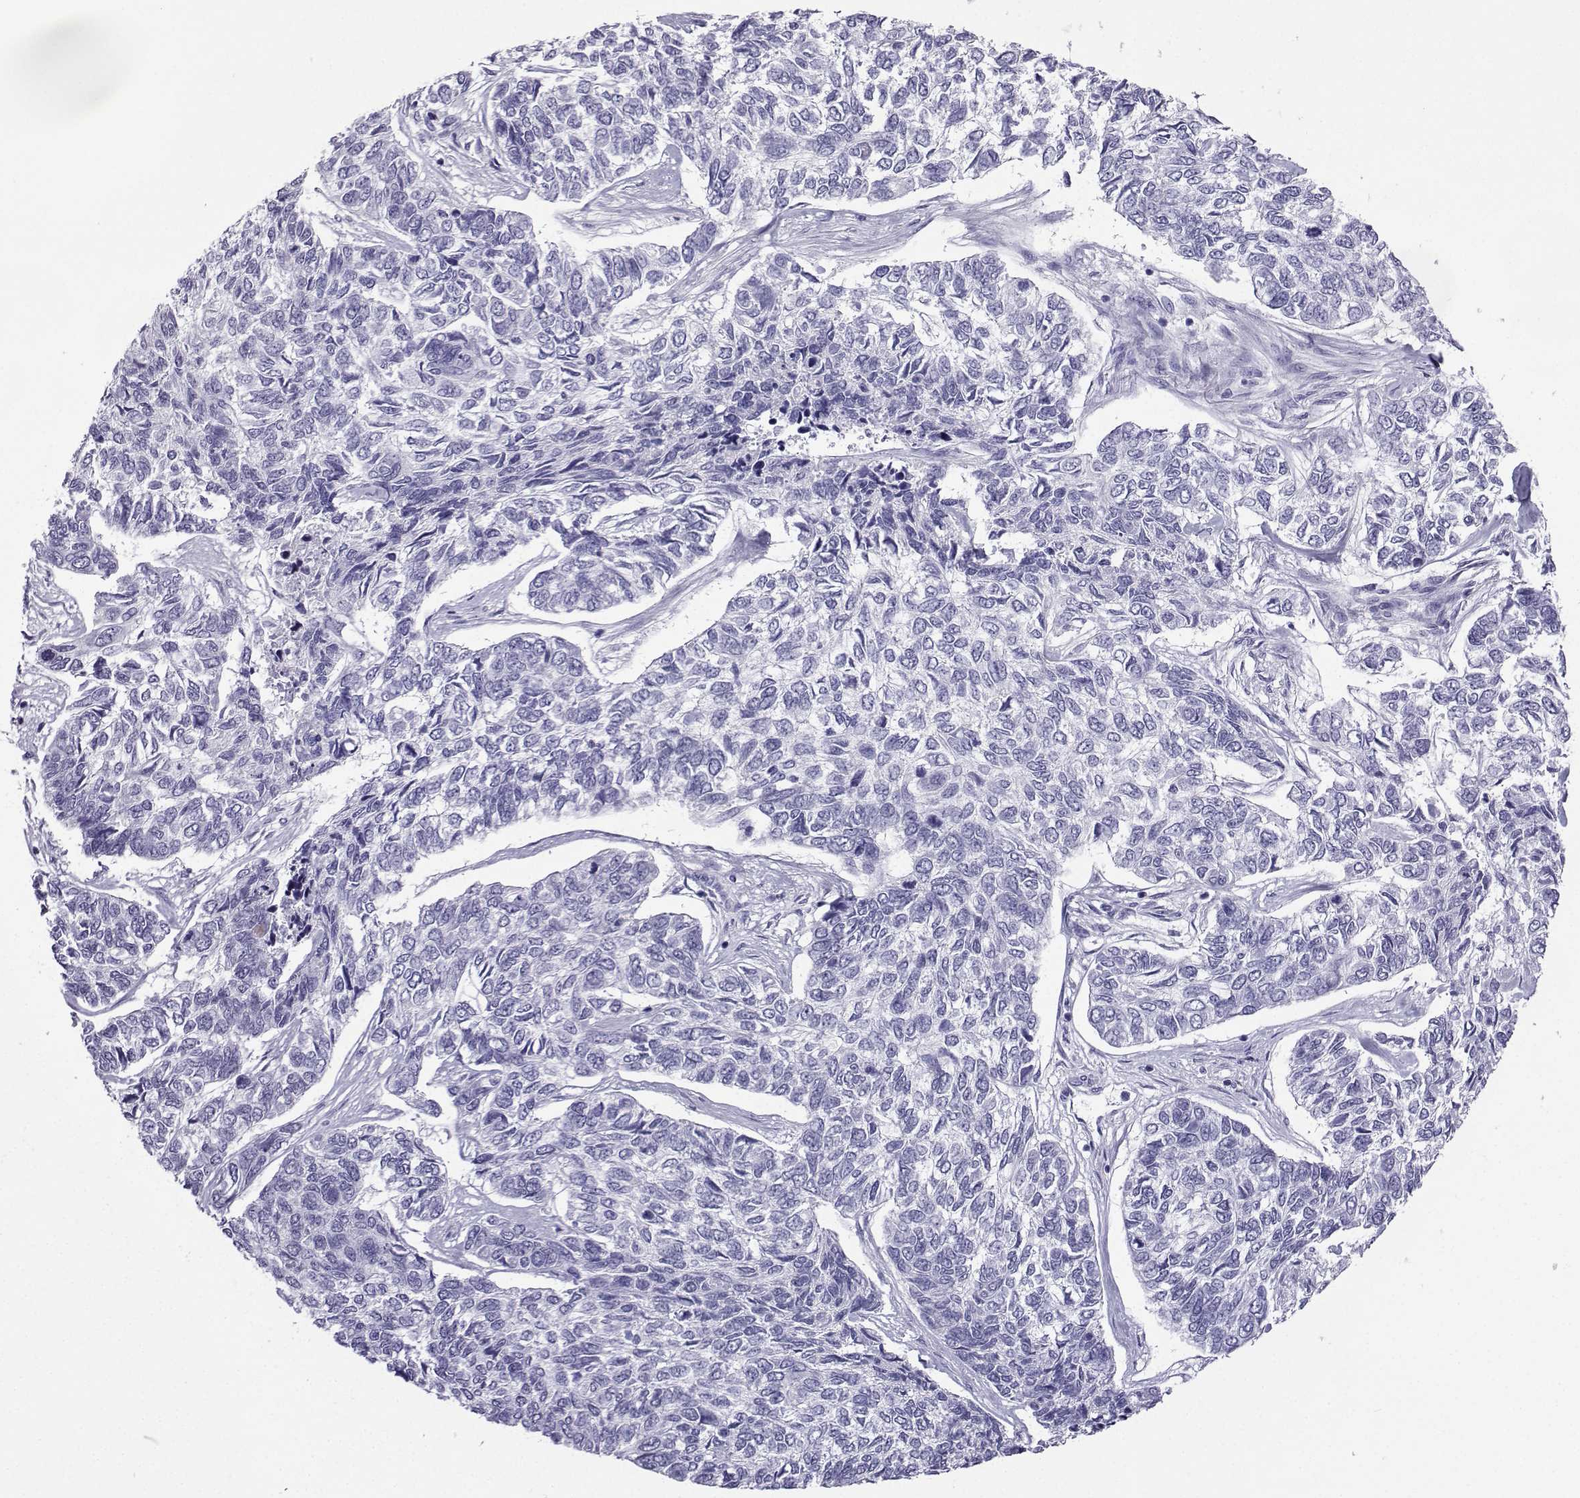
{"staining": {"intensity": "negative", "quantity": "none", "location": "none"}, "tissue": "skin cancer", "cell_type": "Tumor cells", "image_type": "cancer", "snomed": [{"axis": "morphology", "description": "Basal cell carcinoma"}, {"axis": "topography", "description": "Skin"}], "caption": "DAB immunohistochemical staining of basal cell carcinoma (skin) reveals no significant expression in tumor cells.", "gene": "CRYBB1", "patient": {"sex": "female", "age": 65}}